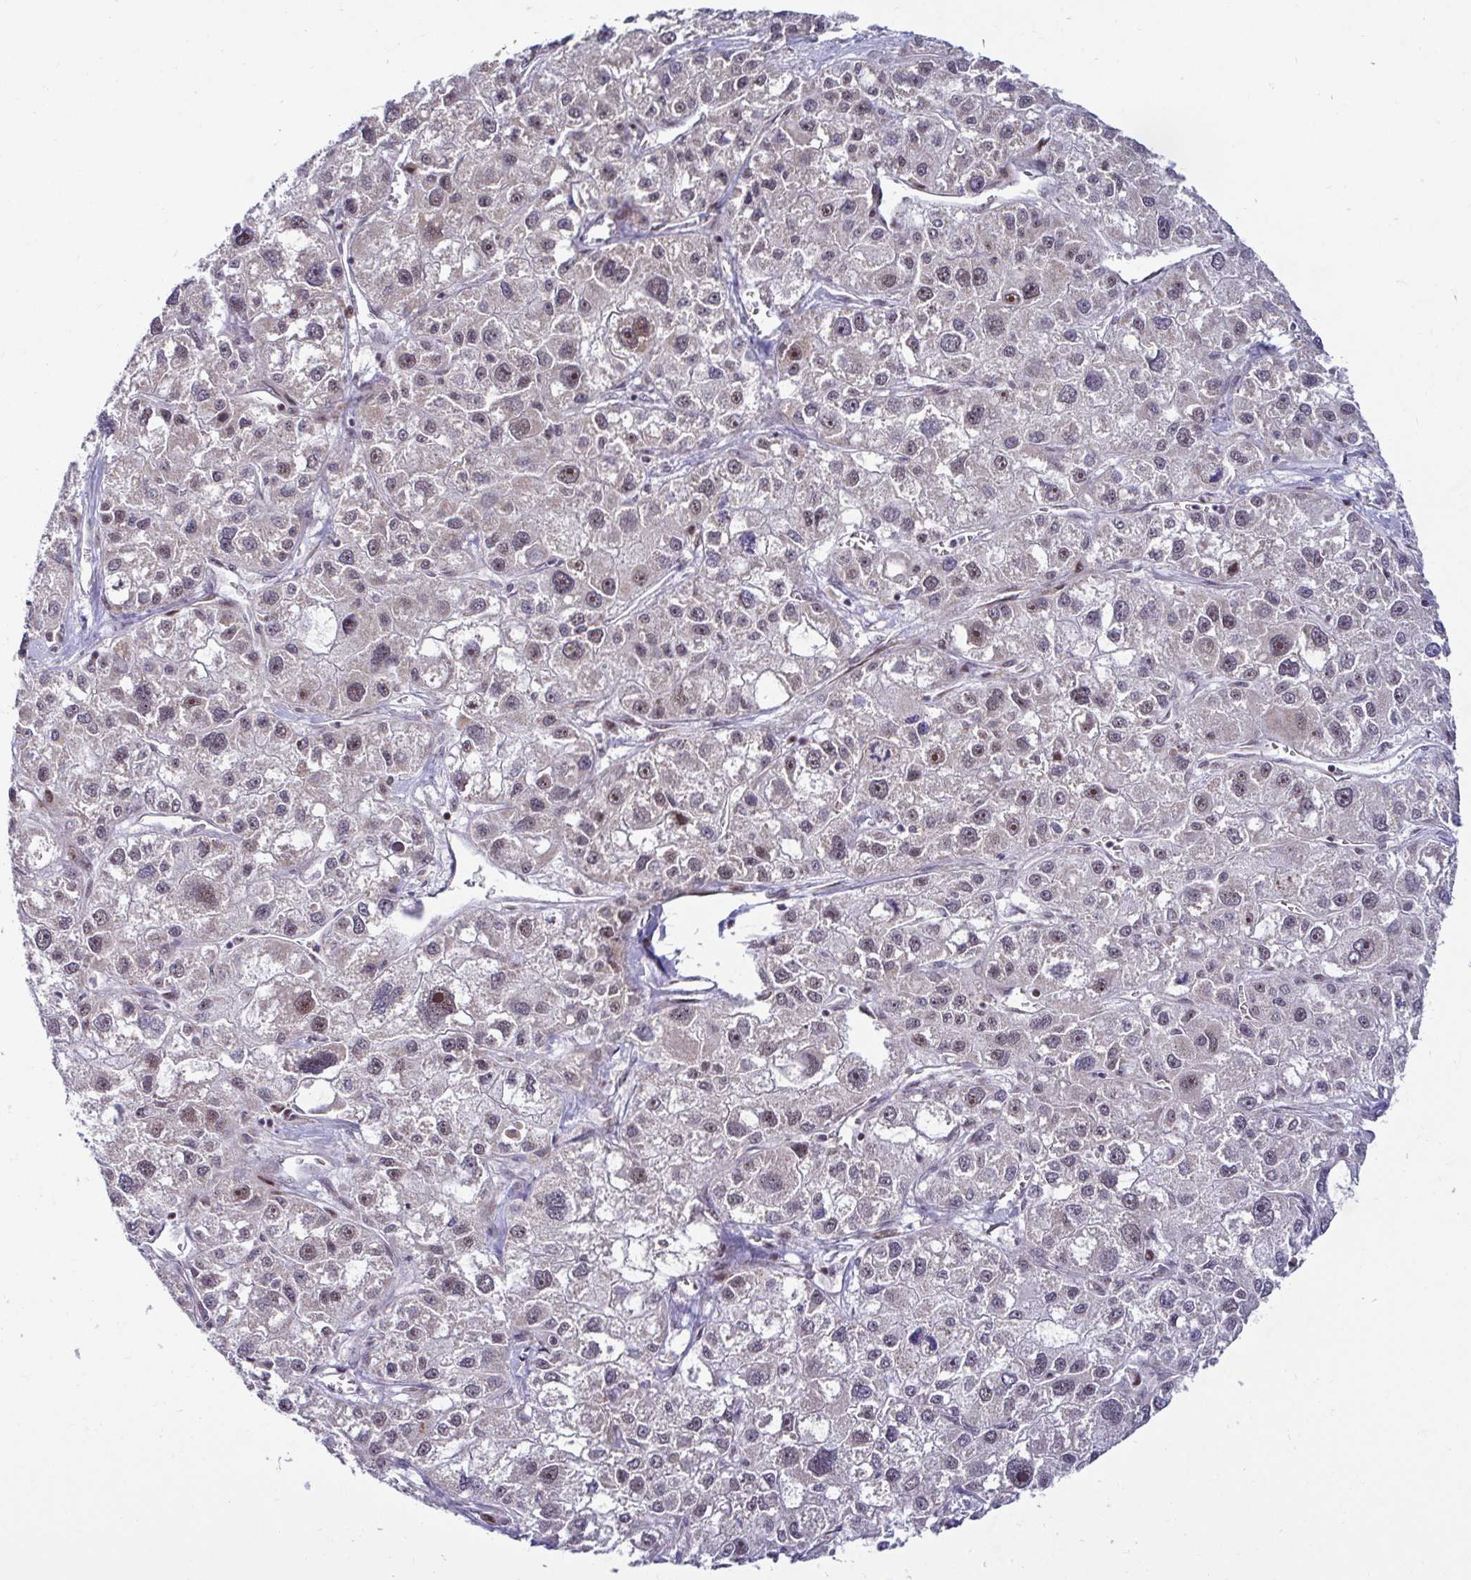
{"staining": {"intensity": "moderate", "quantity": ">75%", "location": "nuclear"}, "tissue": "liver cancer", "cell_type": "Tumor cells", "image_type": "cancer", "snomed": [{"axis": "morphology", "description": "Carcinoma, Hepatocellular, NOS"}, {"axis": "topography", "description": "Liver"}], "caption": "Human liver cancer (hepatocellular carcinoma) stained for a protein (brown) shows moderate nuclear positive staining in about >75% of tumor cells.", "gene": "DZIP1", "patient": {"sex": "male", "age": 73}}